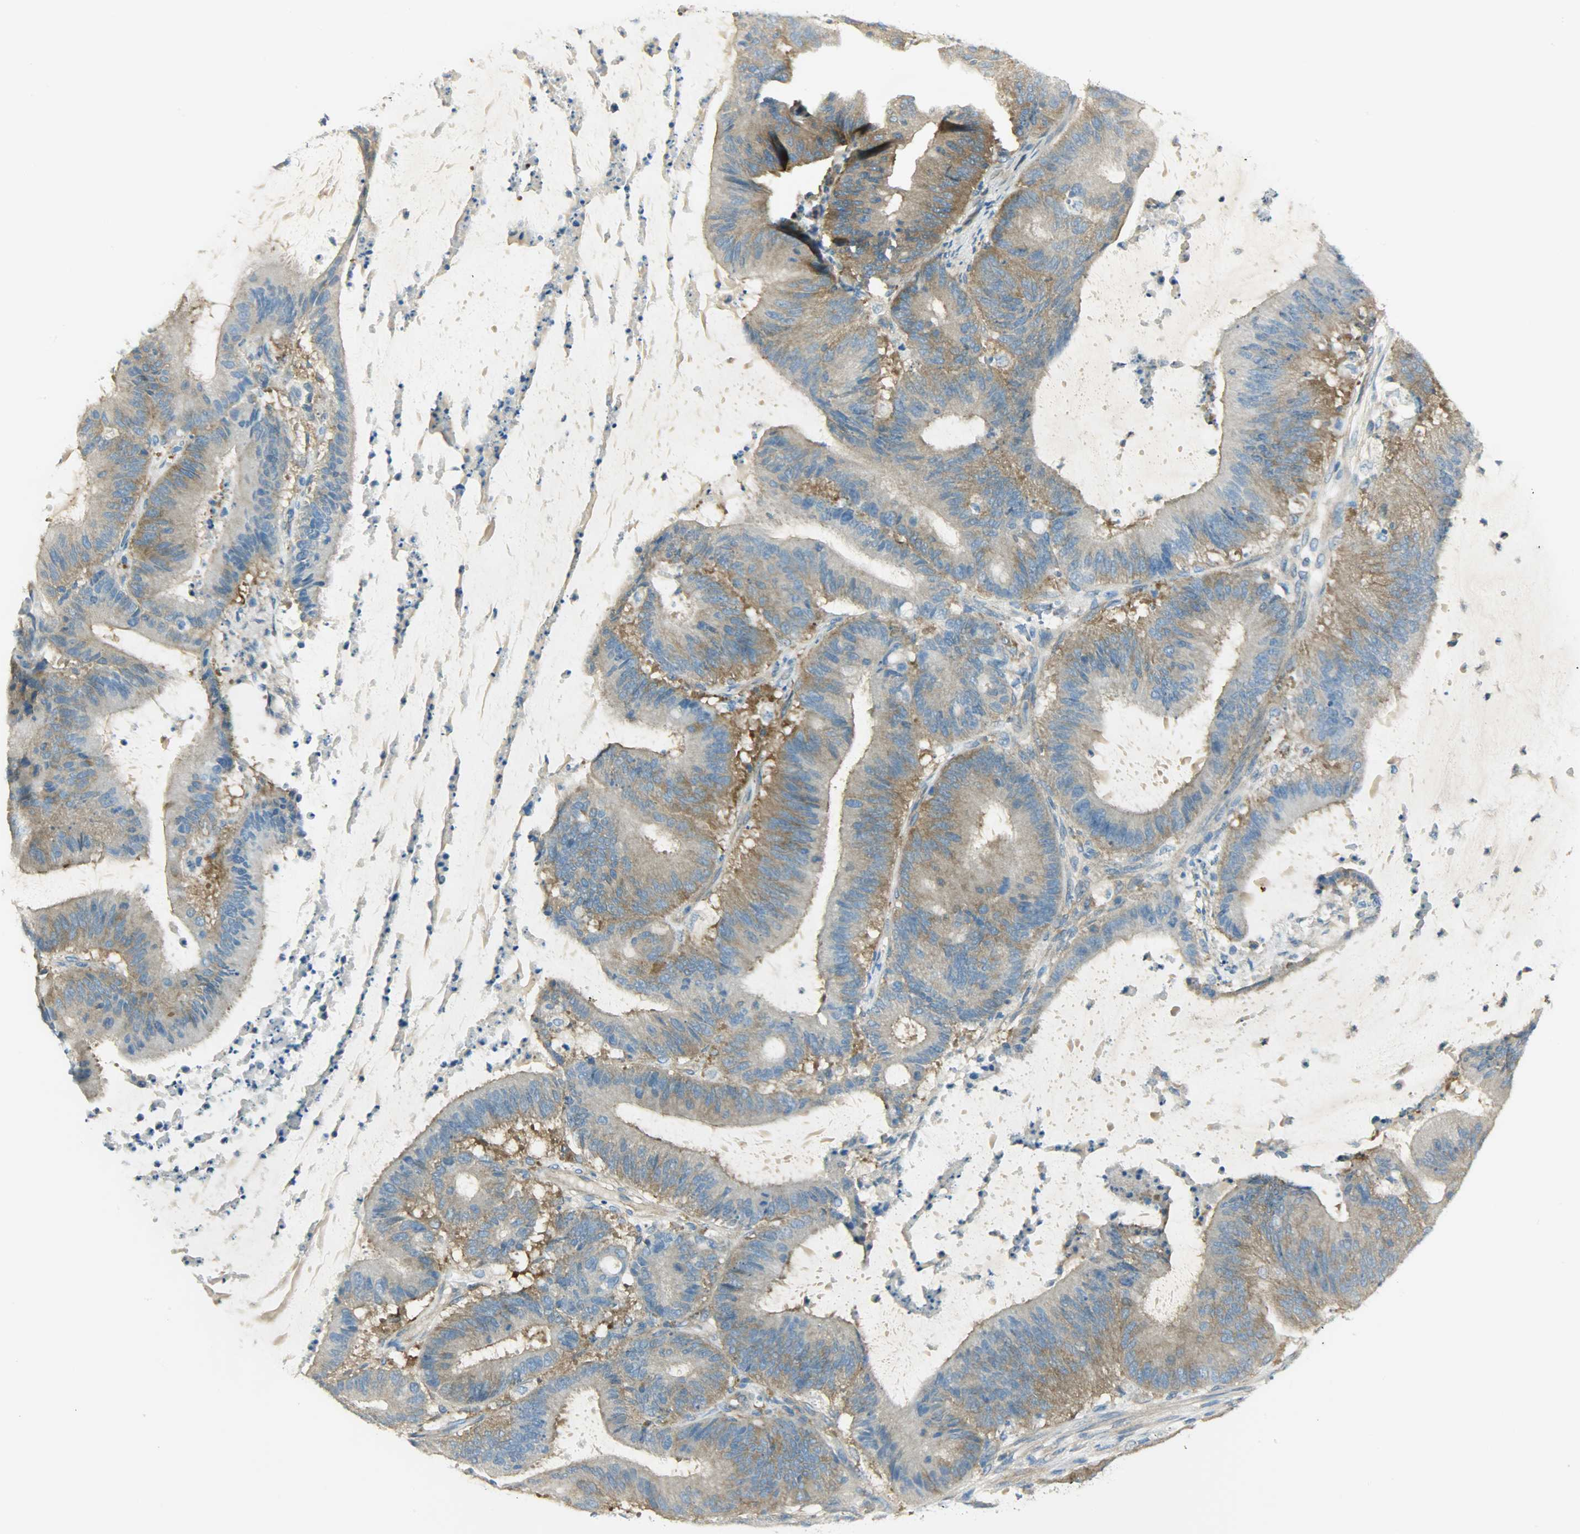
{"staining": {"intensity": "weak", "quantity": ">75%", "location": "cytoplasmic/membranous"}, "tissue": "liver cancer", "cell_type": "Tumor cells", "image_type": "cancer", "snomed": [{"axis": "morphology", "description": "Cholangiocarcinoma"}, {"axis": "topography", "description": "Liver"}], "caption": "A brown stain highlights weak cytoplasmic/membranous staining of a protein in liver cancer (cholangiocarcinoma) tumor cells.", "gene": "TSC22D2", "patient": {"sex": "female", "age": 73}}